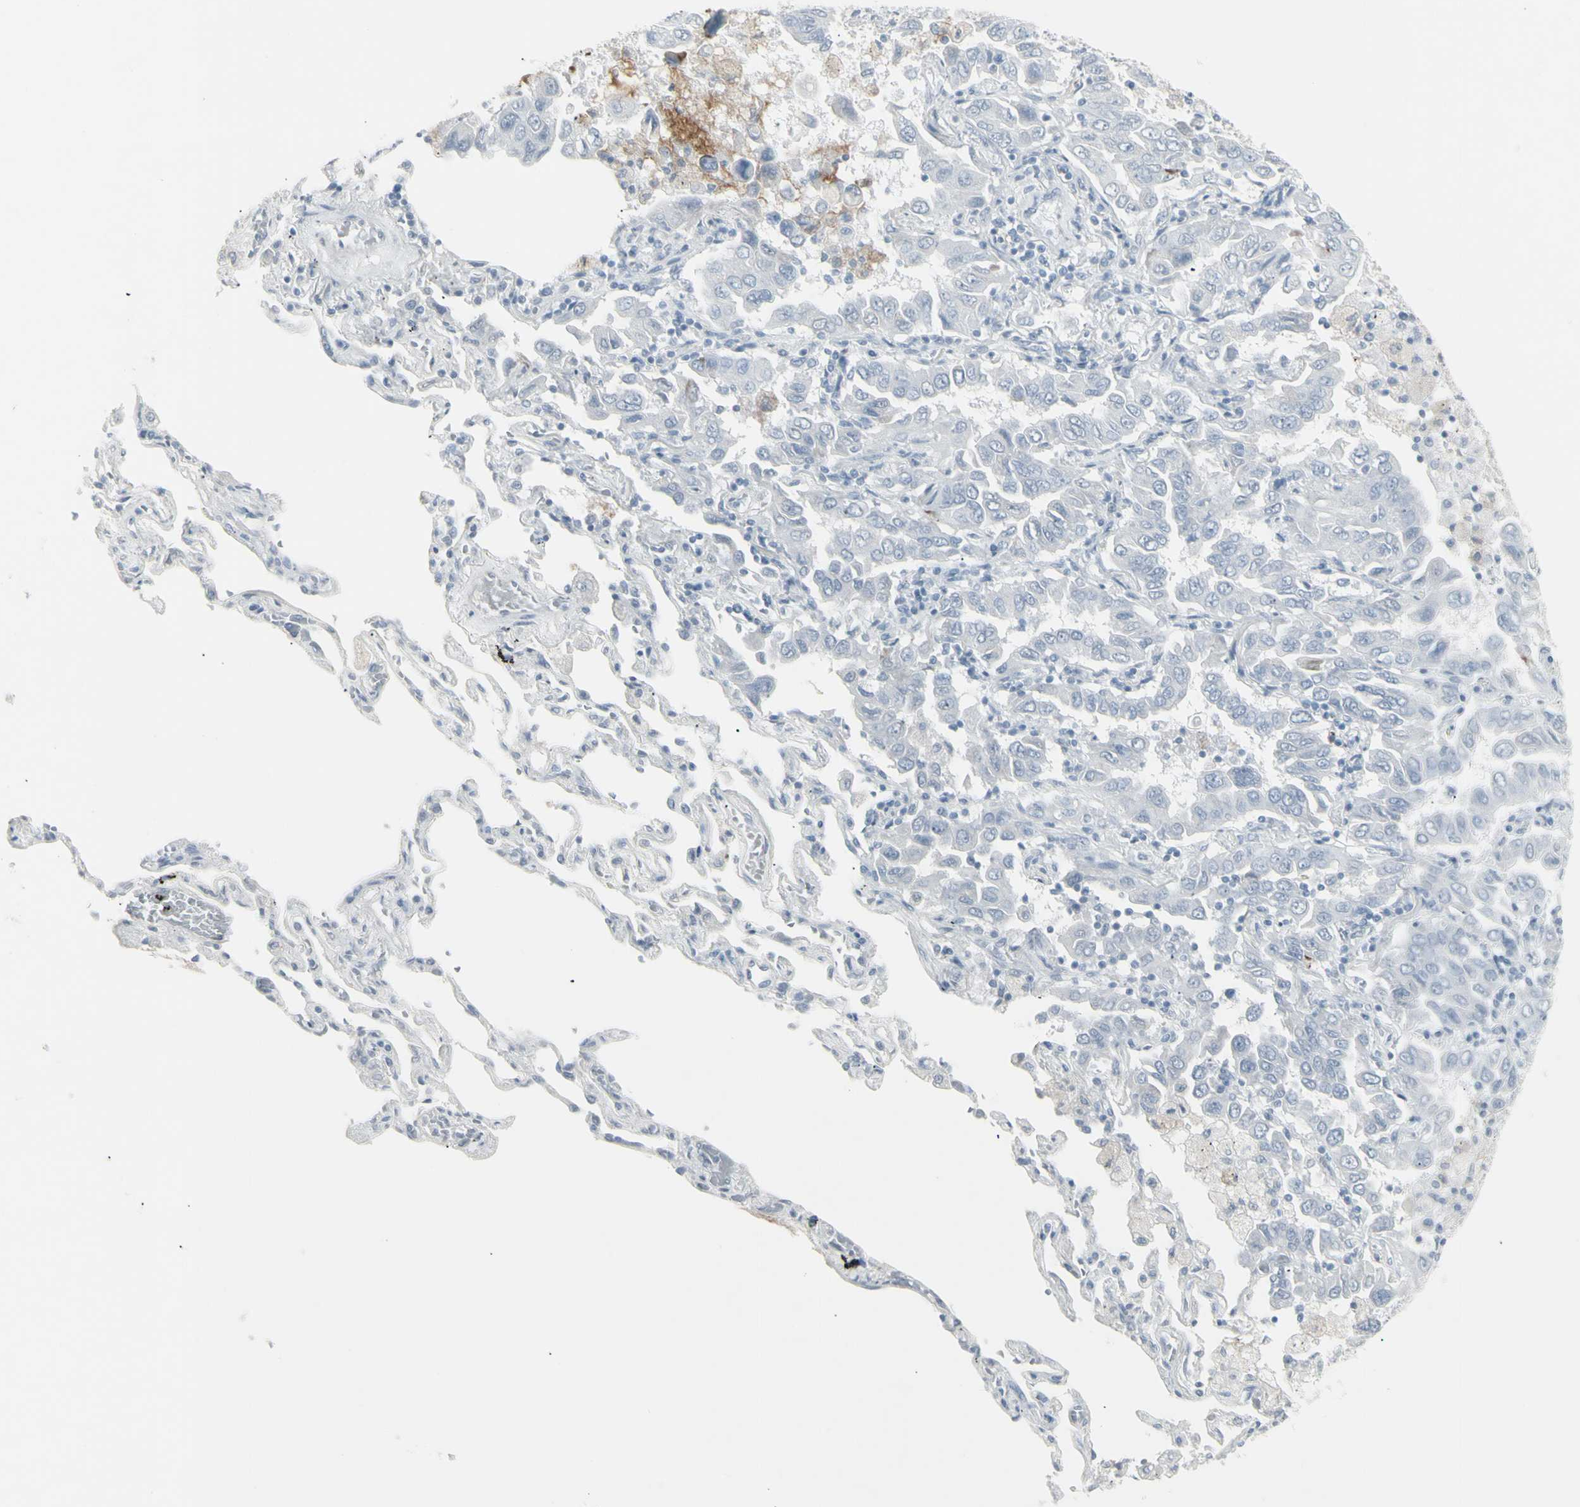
{"staining": {"intensity": "moderate", "quantity": "<25%", "location": "cytoplasmic/membranous"}, "tissue": "lung cancer", "cell_type": "Tumor cells", "image_type": "cancer", "snomed": [{"axis": "morphology", "description": "Adenocarcinoma, NOS"}, {"axis": "topography", "description": "Lung"}], "caption": "Protein positivity by immunohistochemistry shows moderate cytoplasmic/membranous positivity in approximately <25% of tumor cells in adenocarcinoma (lung).", "gene": "YBX2", "patient": {"sex": "male", "age": 64}}